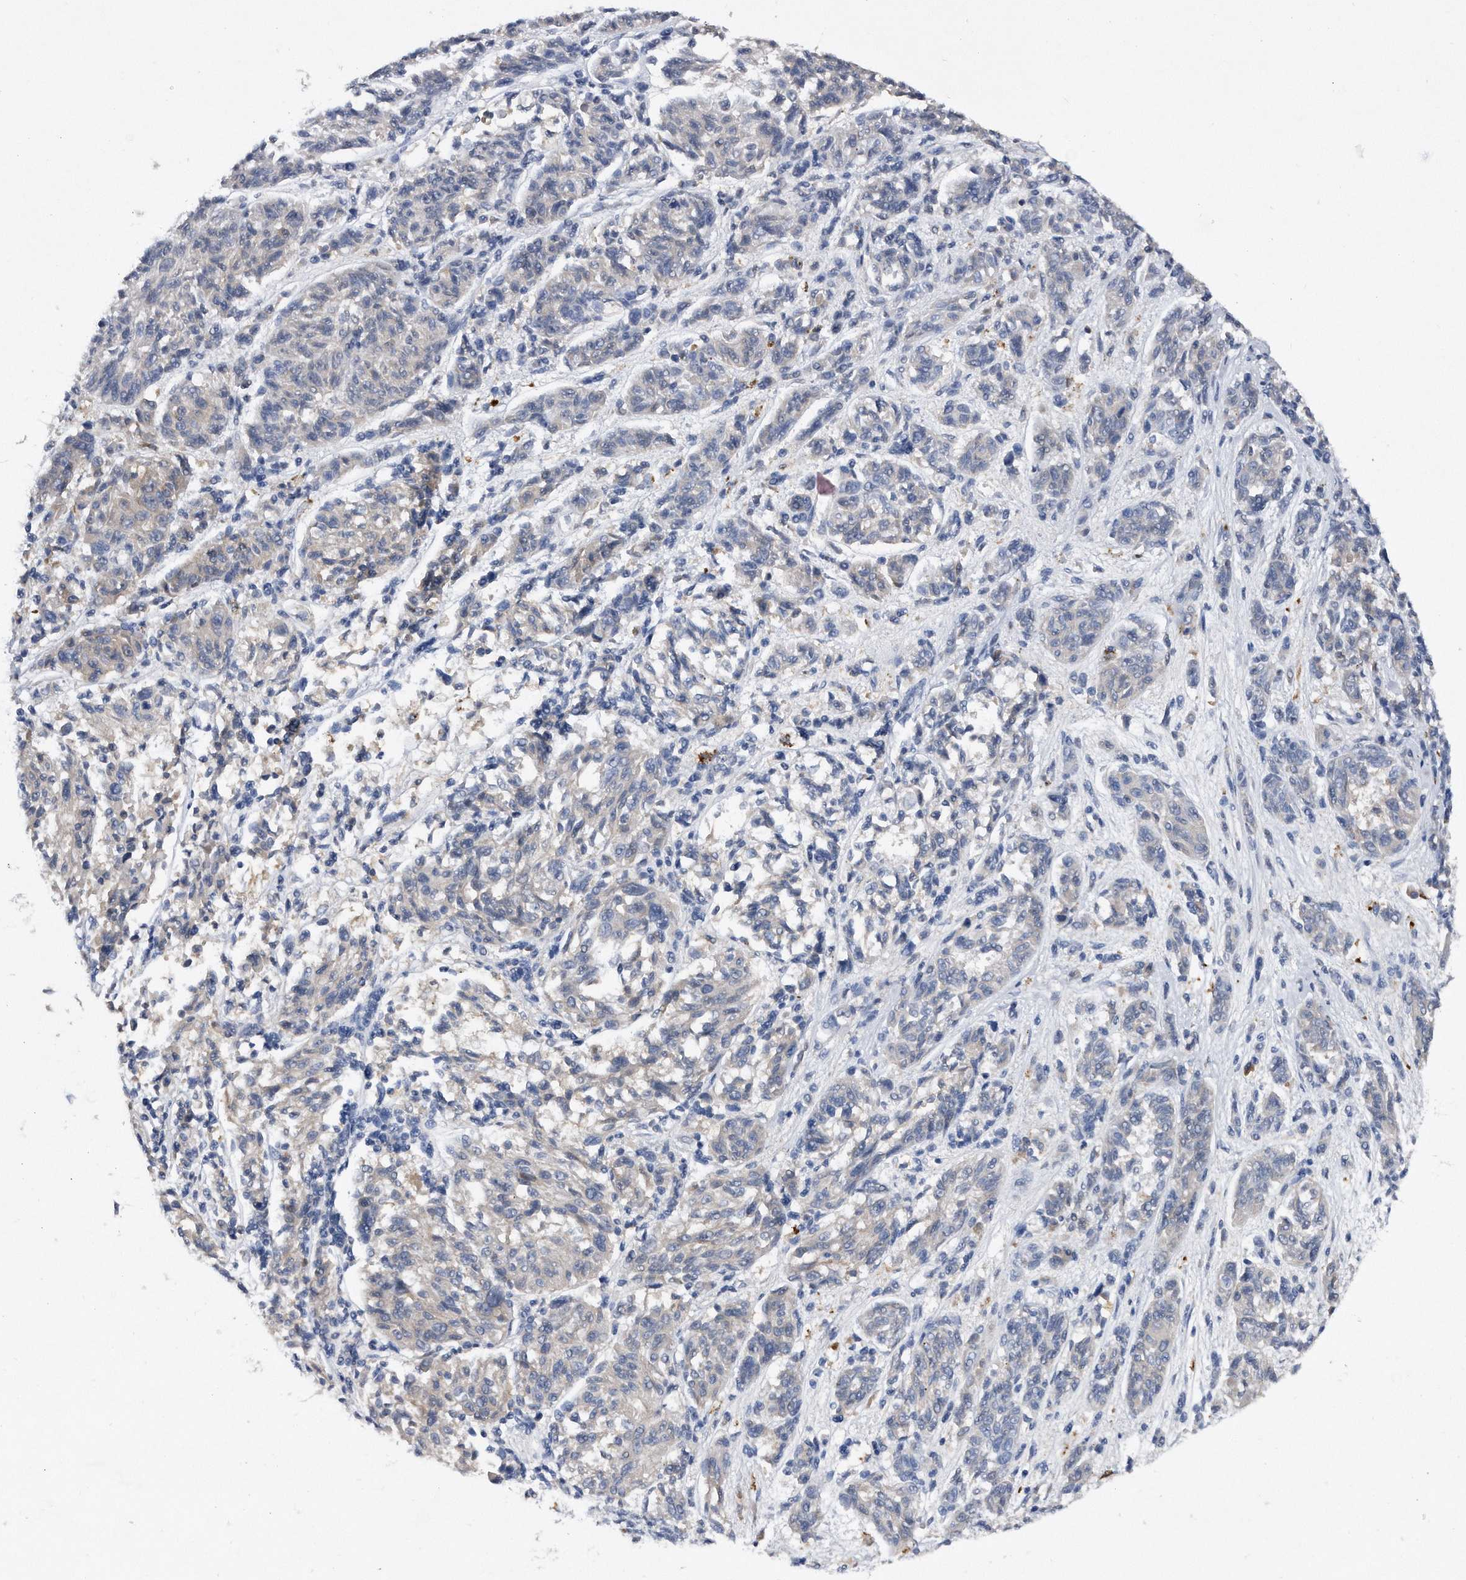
{"staining": {"intensity": "negative", "quantity": "none", "location": "none"}, "tissue": "melanoma", "cell_type": "Tumor cells", "image_type": "cancer", "snomed": [{"axis": "morphology", "description": "Malignant melanoma, NOS"}, {"axis": "topography", "description": "Skin"}], "caption": "Immunohistochemical staining of human malignant melanoma exhibits no significant staining in tumor cells.", "gene": "ASNS", "patient": {"sex": "male", "age": 53}}